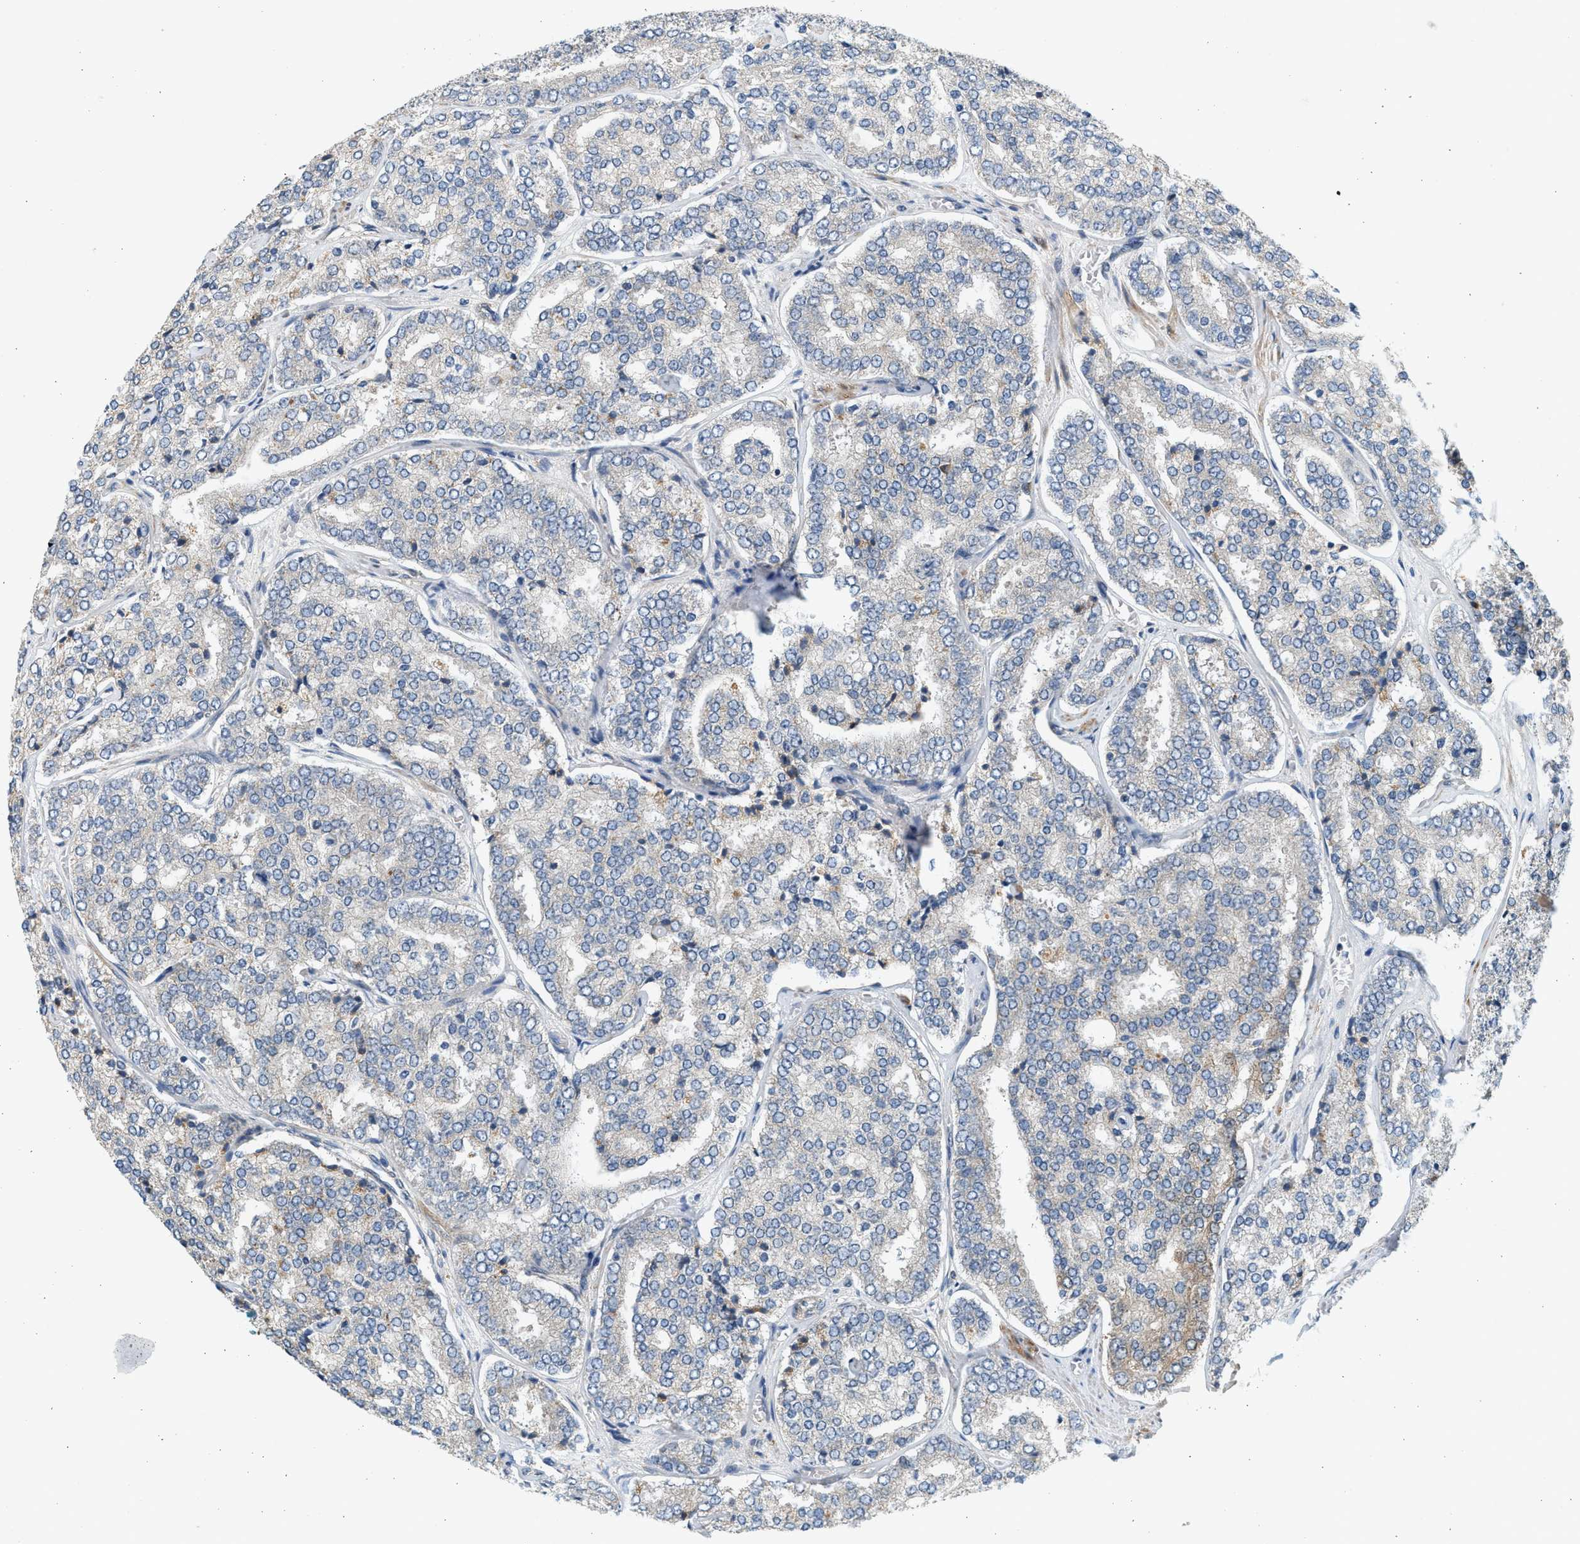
{"staining": {"intensity": "weak", "quantity": "<25%", "location": "cytoplasmic/membranous"}, "tissue": "prostate cancer", "cell_type": "Tumor cells", "image_type": "cancer", "snomed": [{"axis": "morphology", "description": "Adenocarcinoma, High grade"}, {"axis": "topography", "description": "Prostate"}], "caption": "Image shows no protein expression in tumor cells of prostate high-grade adenocarcinoma tissue.", "gene": "KDELR2", "patient": {"sex": "male", "age": 65}}